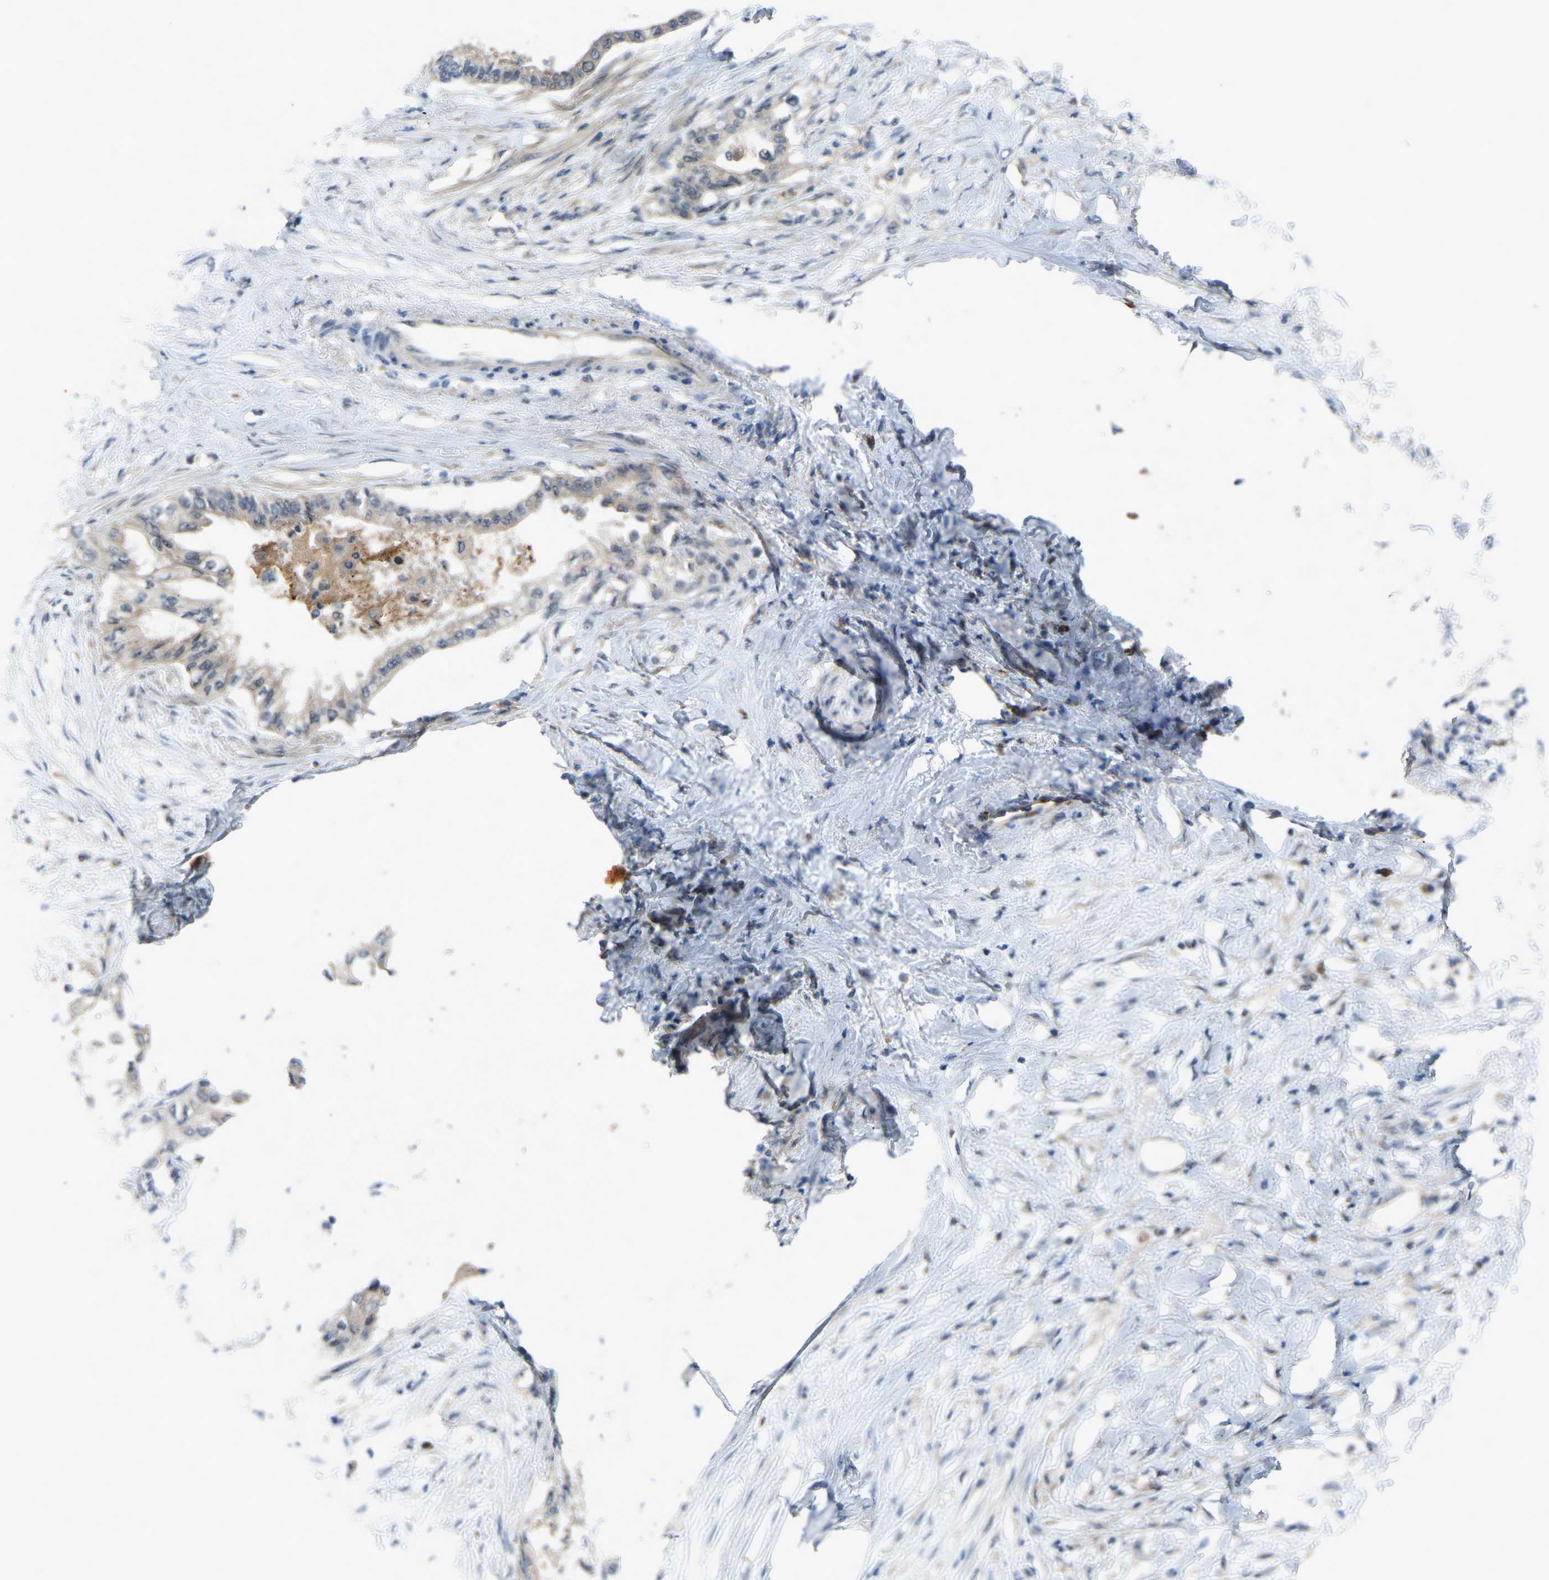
{"staining": {"intensity": "negative", "quantity": "none", "location": "none"}, "tissue": "pancreatic cancer", "cell_type": "Tumor cells", "image_type": "cancer", "snomed": [{"axis": "morphology", "description": "Normal tissue, NOS"}, {"axis": "morphology", "description": "Adenocarcinoma, NOS"}, {"axis": "topography", "description": "Pancreas"}, {"axis": "topography", "description": "Duodenum"}], "caption": "Immunohistochemistry micrograph of neoplastic tissue: human adenocarcinoma (pancreatic) stained with DAB (3,3'-diaminobenzidine) reveals no significant protein positivity in tumor cells. Nuclei are stained in blue.", "gene": "FHIT", "patient": {"sex": "female", "age": 60}}